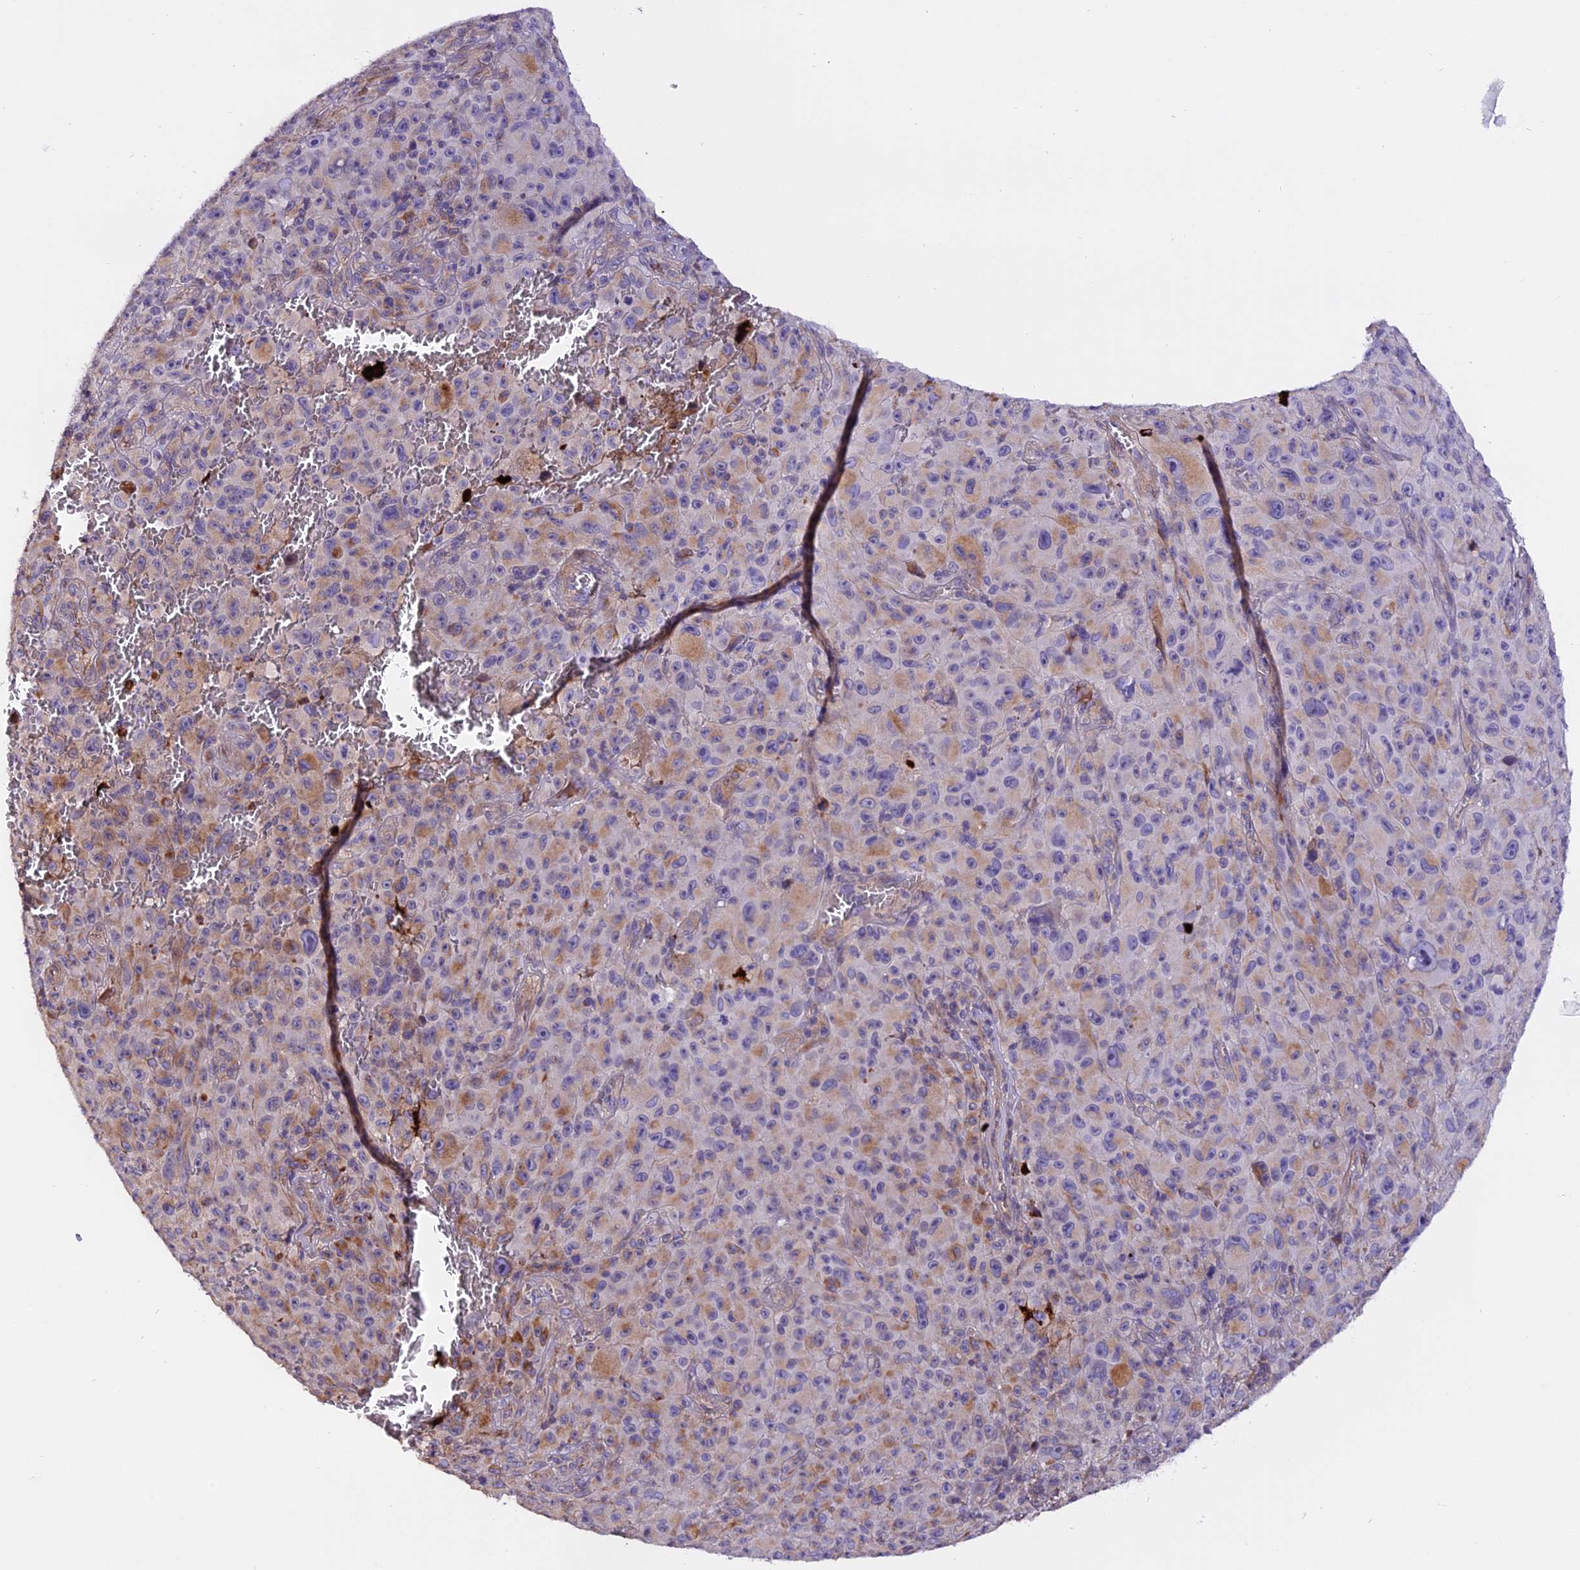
{"staining": {"intensity": "moderate", "quantity": "<25%", "location": "cytoplasmic/membranous"}, "tissue": "melanoma", "cell_type": "Tumor cells", "image_type": "cancer", "snomed": [{"axis": "morphology", "description": "Malignant melanoma, NOS"}, {"axis": "topography", "description": "Skin"}], "caption": "Immunohistochemistry (IHC) micrograph of neoplastic tissue: melanoma stained using immunohistochemistry (IHC) demonstrates low levels of moderate protein expression localized specifically in the cytoplasmic/membranous of tumor cells, appearing as a cytoplasmic/membranous brown color.", "gene": "MAP3K7CL", "patient": {"sex": "female", "age": 82}}